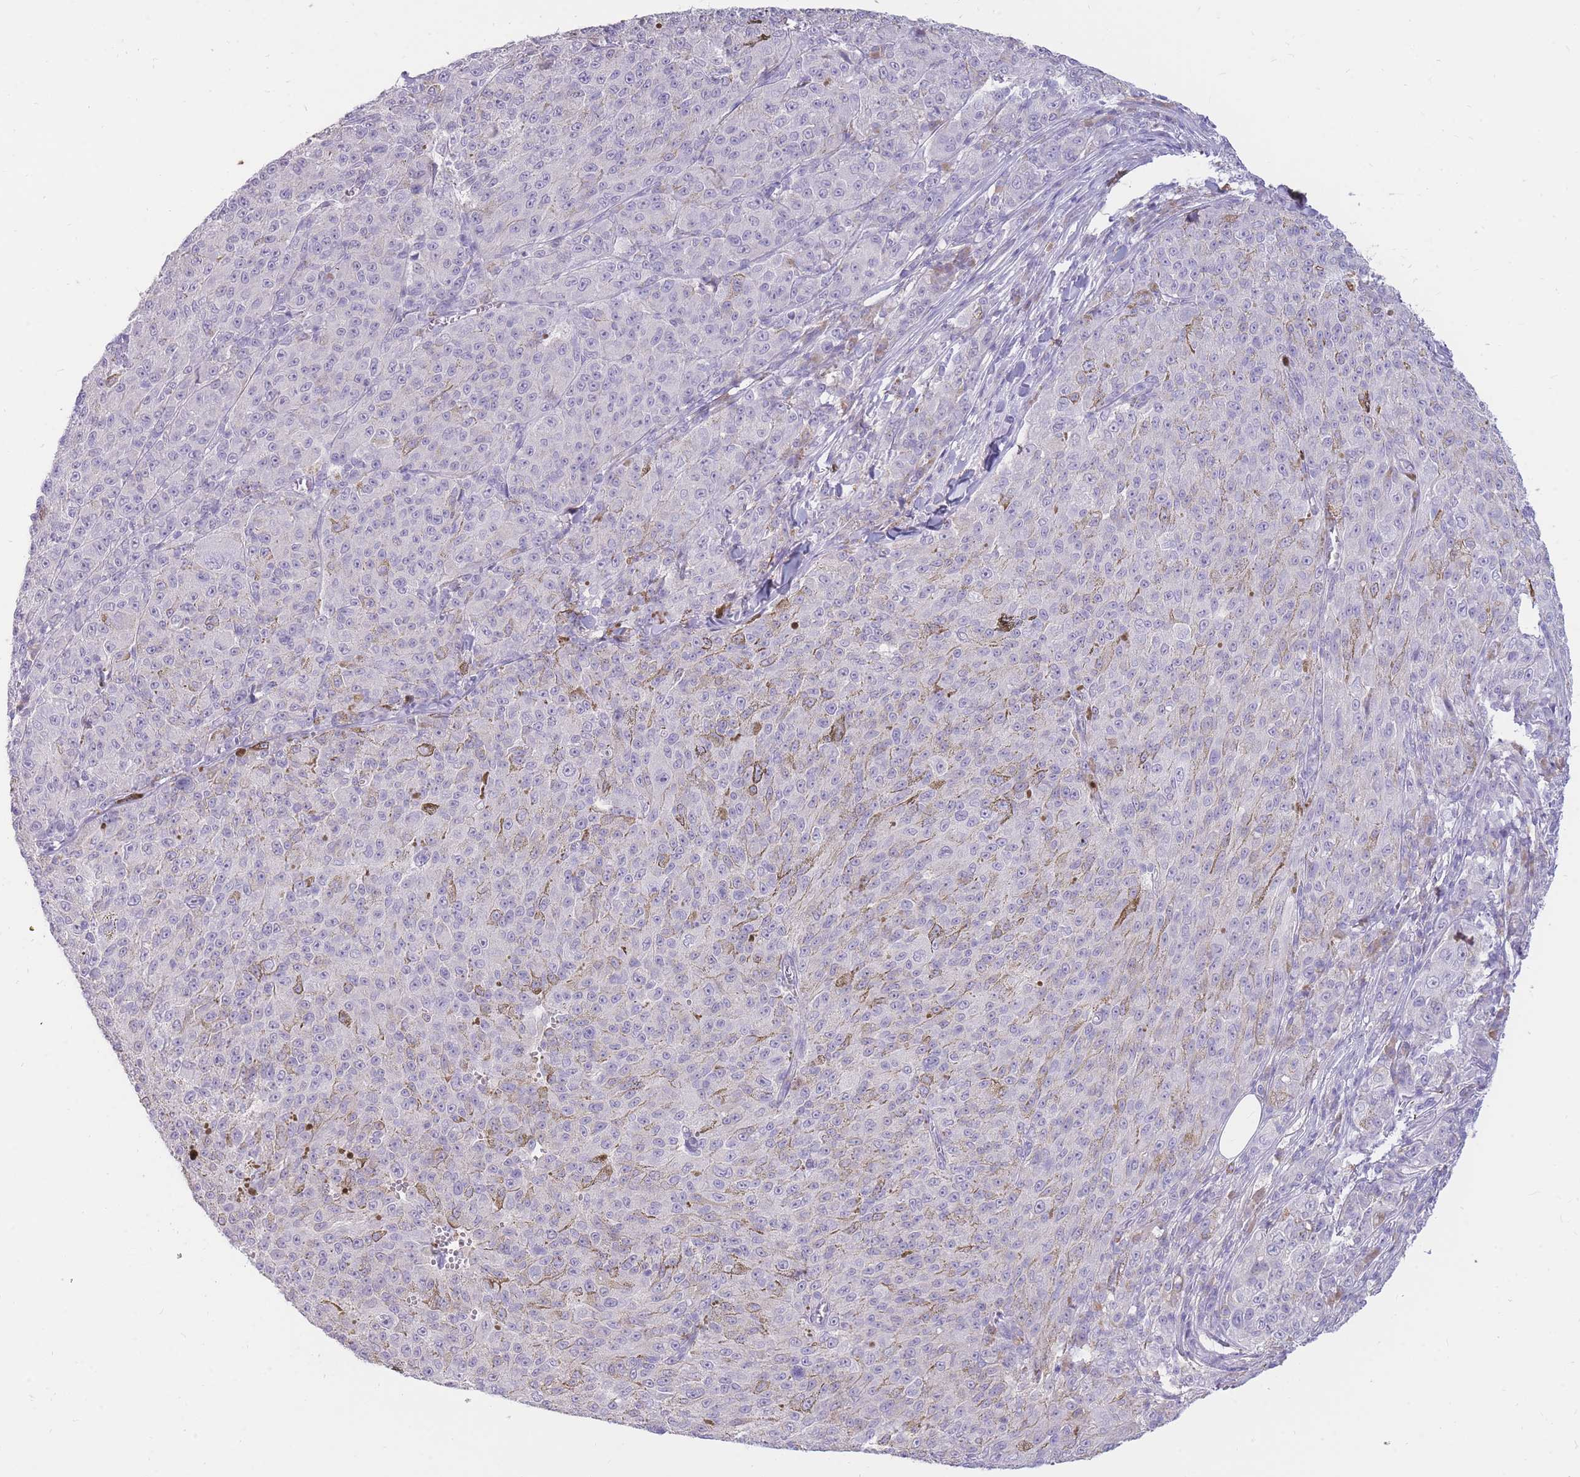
{"staining": {"intensity": "negative", "quantity": "none", "location": "none"}, "tissue": "melanoma", "cell_type": "Tumor cells", "image_type": "cancer", "snomed": [{"axis": "morphology", "description": "Malignant melanoma, NOS"}, {"axis": "topography", "description": "Skin"}], "caption": "DAB (3,3'-diaminobenzidine) immunohistochemical staining of human malignant melanoma shows no significant staining in tumor cells.", "gene": "TPSD1", "patient": {"sex": "female", "age": 52}}